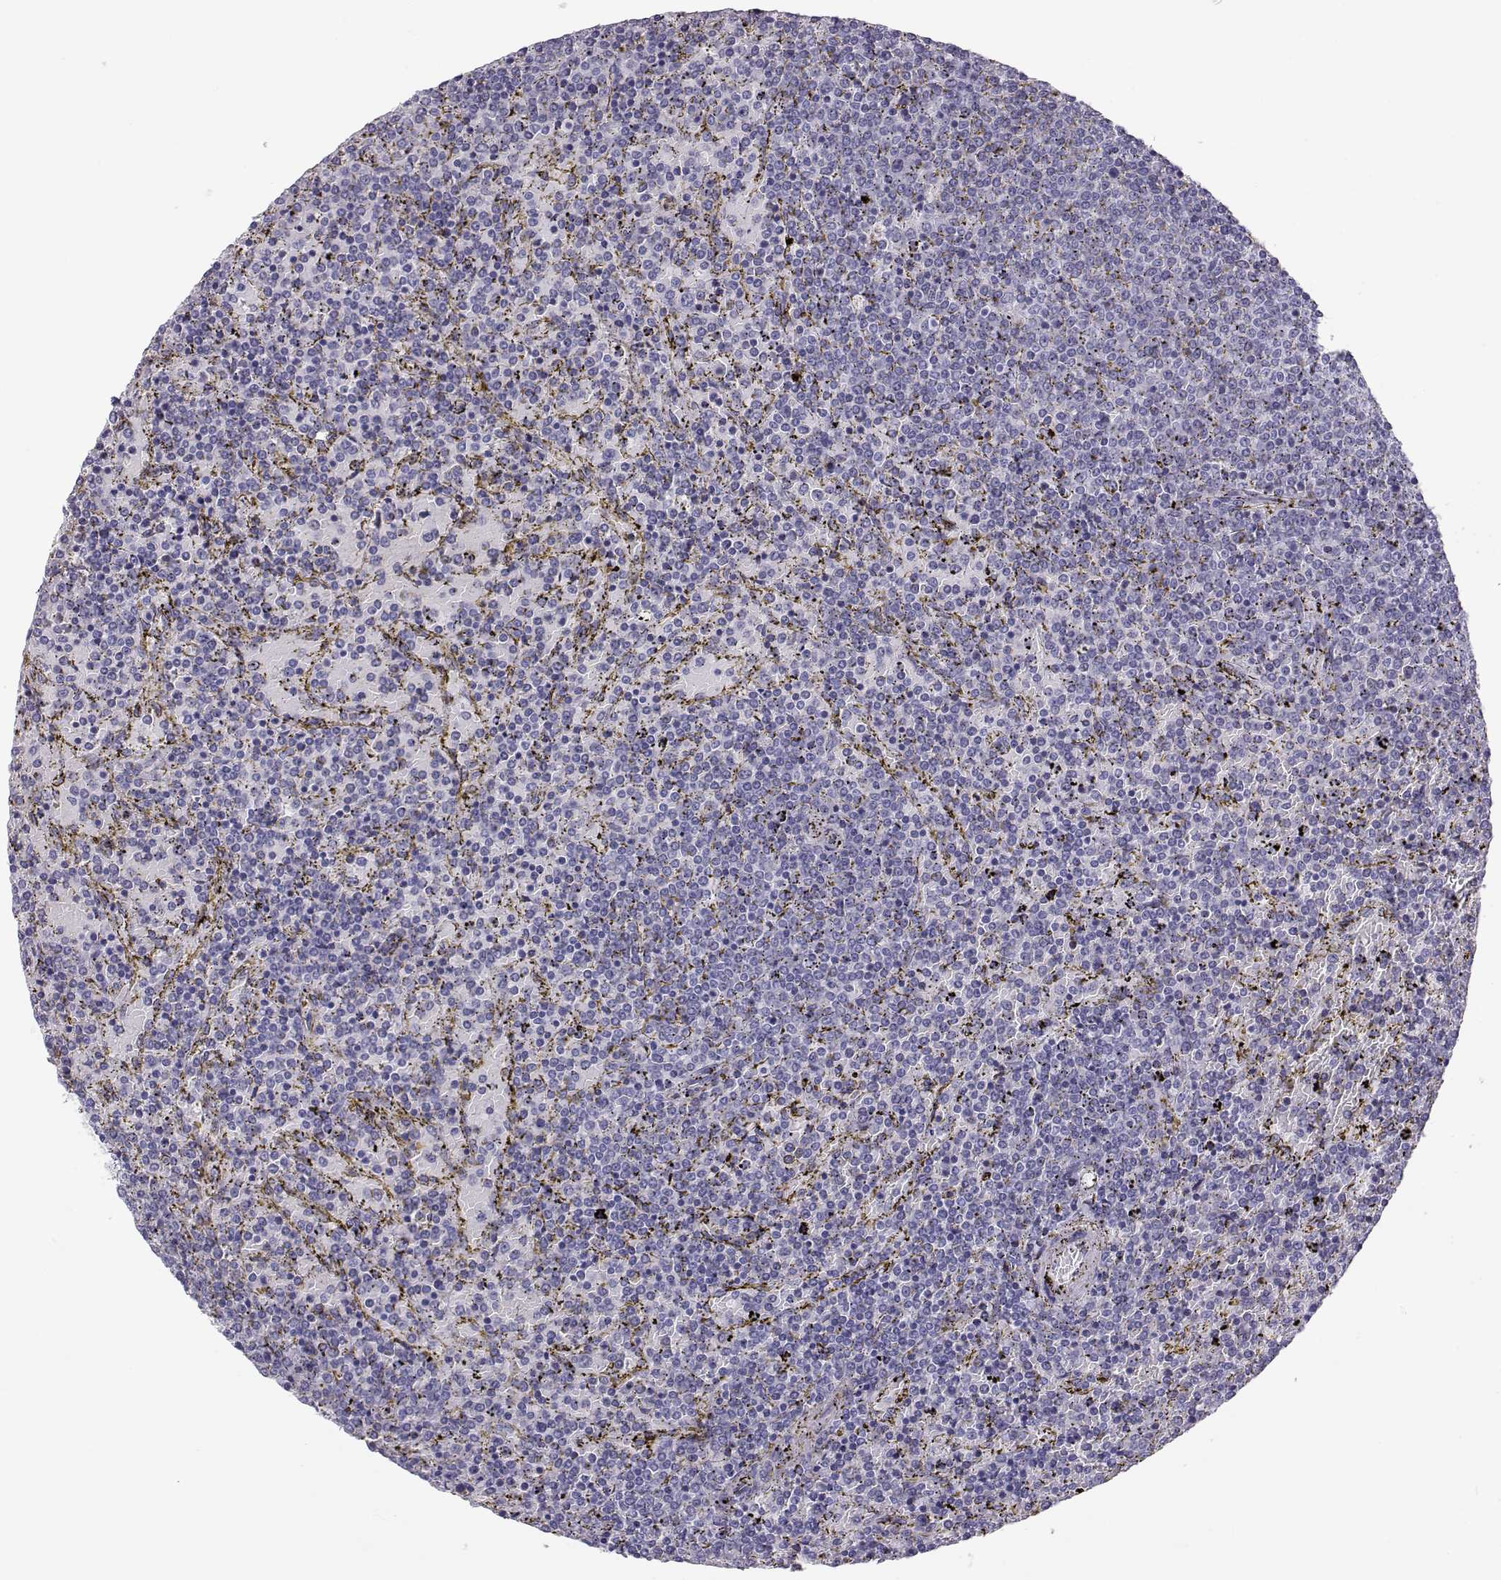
{"staining": {"intensity": "negative", "quantity": "none", "location": "none"}, "tissue": "lymphoma", "cell_type": "Tumor cells", "image_type": "cancer", "snomed": [{"axis": "morphology", "description": "Malignant lymphoma, non-Hodgkin's type, Low grade"}, {"axis": "topography", "description": "Spleen"}], "caption": "Immunohistochemical staining of human lymphoma shows no significant positivity in tumor cells.", "gene": "RD3", "patient": {"sex": "female", "age": 77}}